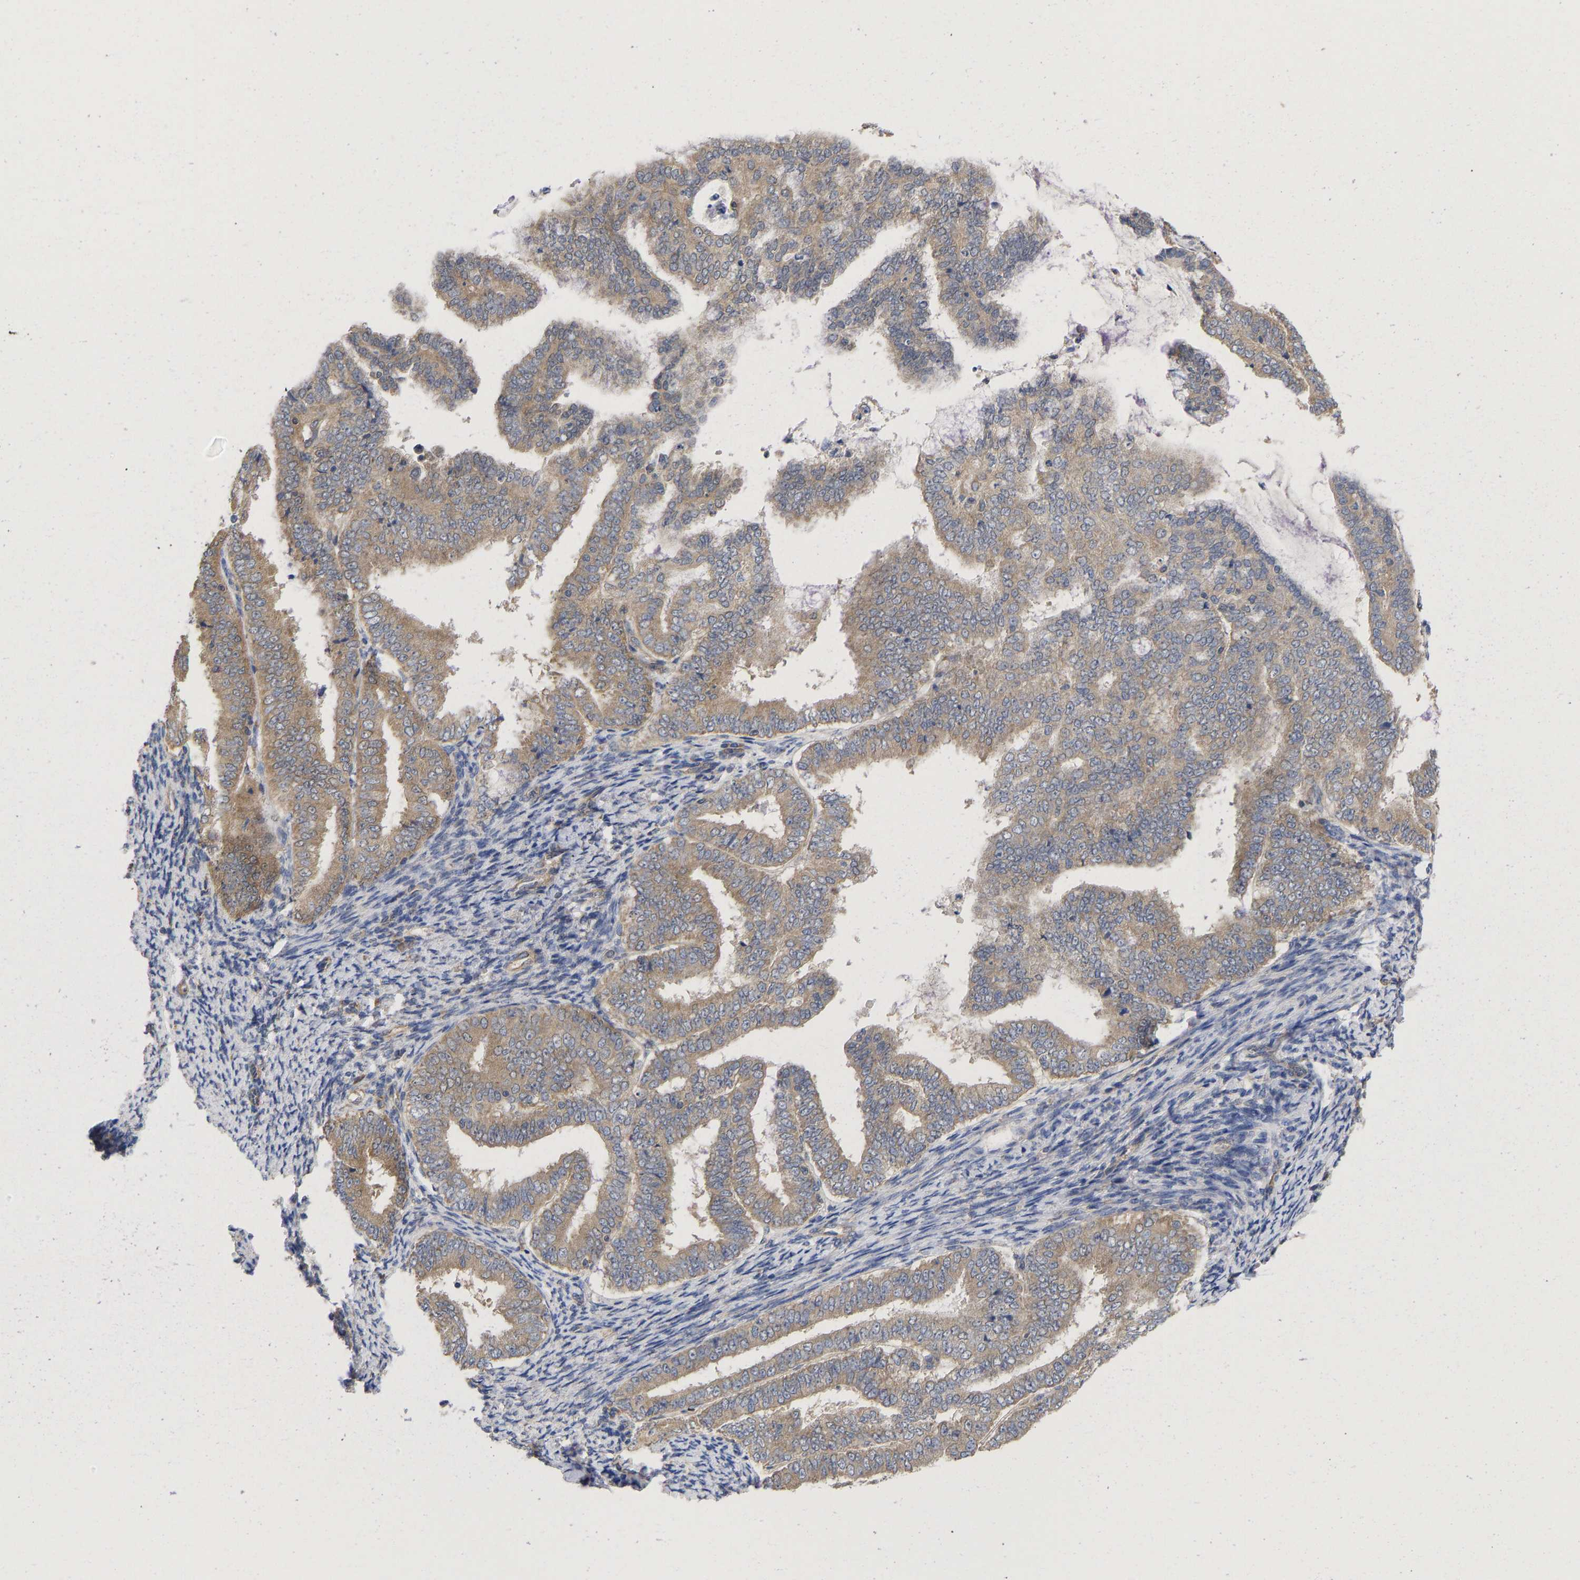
{"staining": {"intensity": "moderate", "quantity": ">75%", "location": "cytoplasmic/membranous"}, "tissue": "endometrial cancer", "cell_type": "Tumor cells", "image_type": "cancer", "snomed": [{"axis": "morphology", "description": "Adenocarcinoma, NOS"}, {"axis": "topography", "description": "Endometrium"}], "caption": "Endometrial cancer (adenocarcinoma) stained with immunohistochemistry (IHC) exhibits moderate cytoplasmic/membranous positivity in about >75% of tumor cells.", "gene": "MAP2K3", "patient": {"sex": "female", "age": 63}}